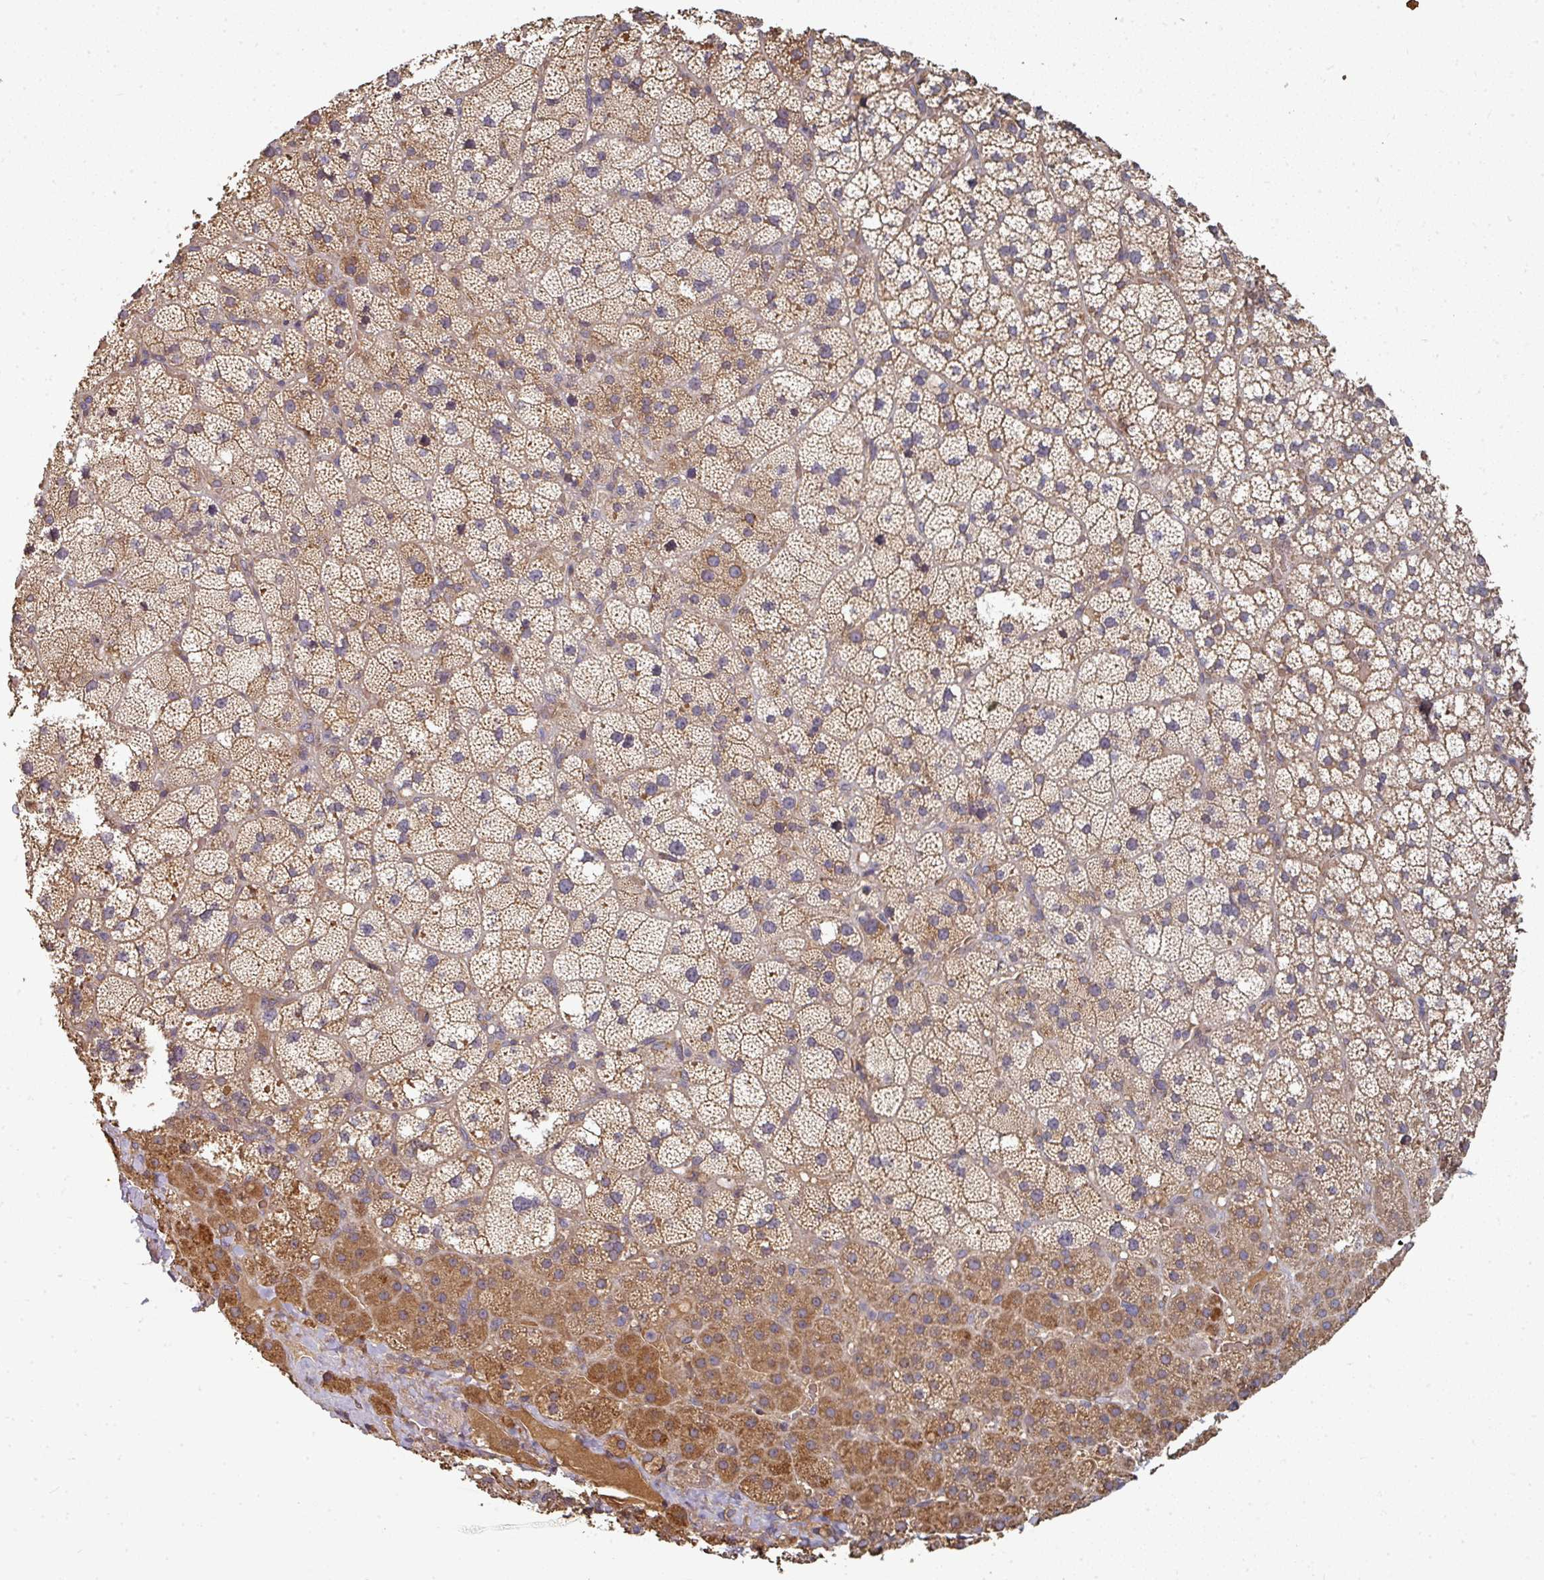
{"staining": {"intensity": "moderate", "quantity": ">75%", "location": "cytoplasmic/membranous"}, "tissue": "adrenal gland", "cell_type": "Glandular cells", "image_type": "normal", "snomed": [{"axis": "morphology", "description": "Normal tissue, NOS"}, {"axis": "topography", "description": "Adrenal gland"}], "caption": "Approximately >75% of glandular cells in normal human adrenal gland show moderate cytoplasmic/membranous protein positivity as visualized by brown immunohistochemical staining.", "gene": "EDEM2", "patient": {"sex": "male", "age": 53}}